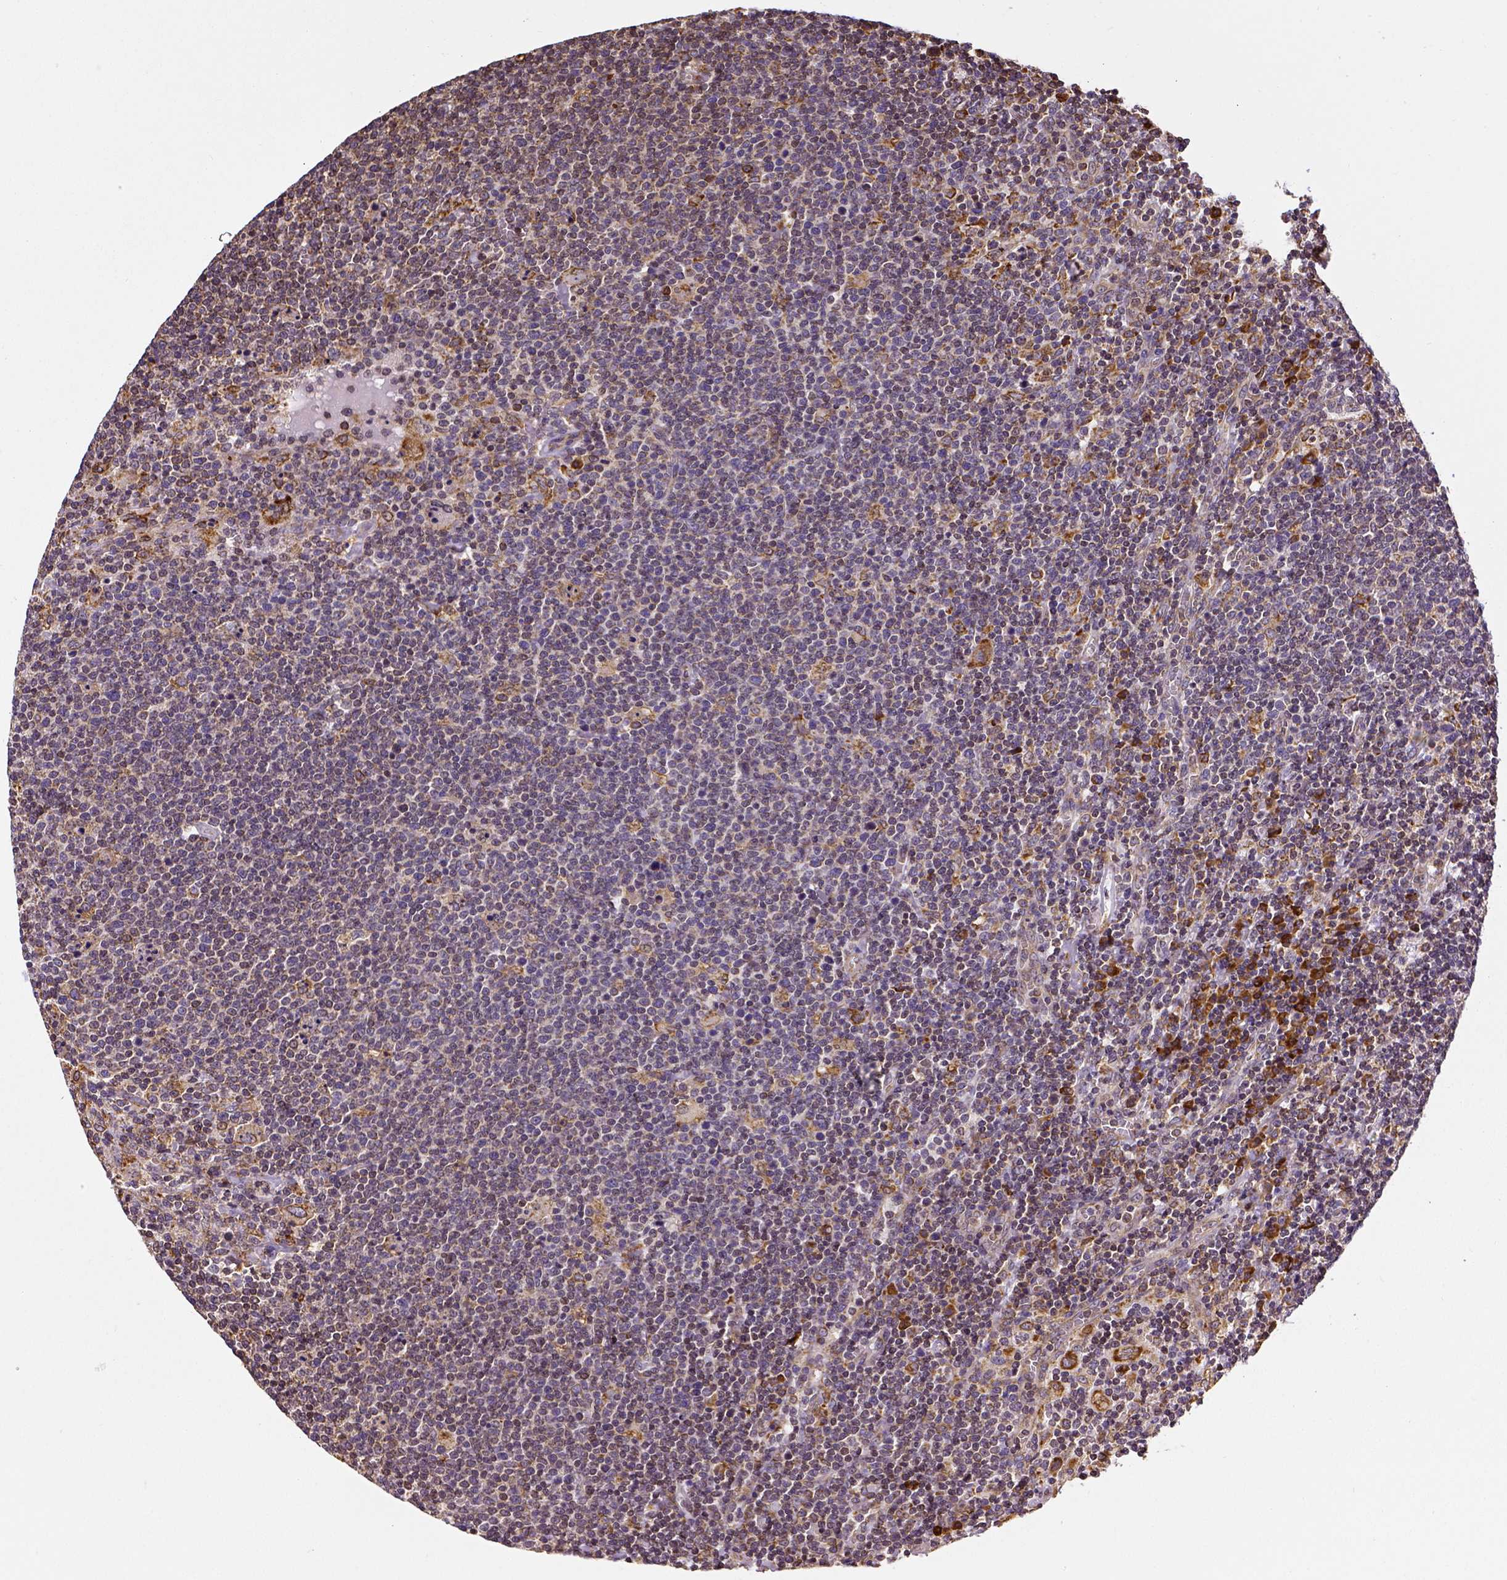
{"staining": {"intensity": "moderate", "quantity": "25%-75%", "location": "cytoplasmic/membranous"}, "tissue": "lymphoma", "cell_type": "Tumor cells", "image_type": "cancer", "snomed": [{"axis": "morphology", "description": "Malignant lymphoma, non-Hodgkin's type, High grade"}, {"axis": "topography", "description": "Lymph node"}], "caption": "A medium amount of moderate cytoplasmic/membranous staining is identified in approximately 25%-75% of tumor cells in high-grade malignant lymphoma, non-Hodgkin's type tissue.", "gene": "MTDH", "patient": {"sex": "male", "age": 61}}